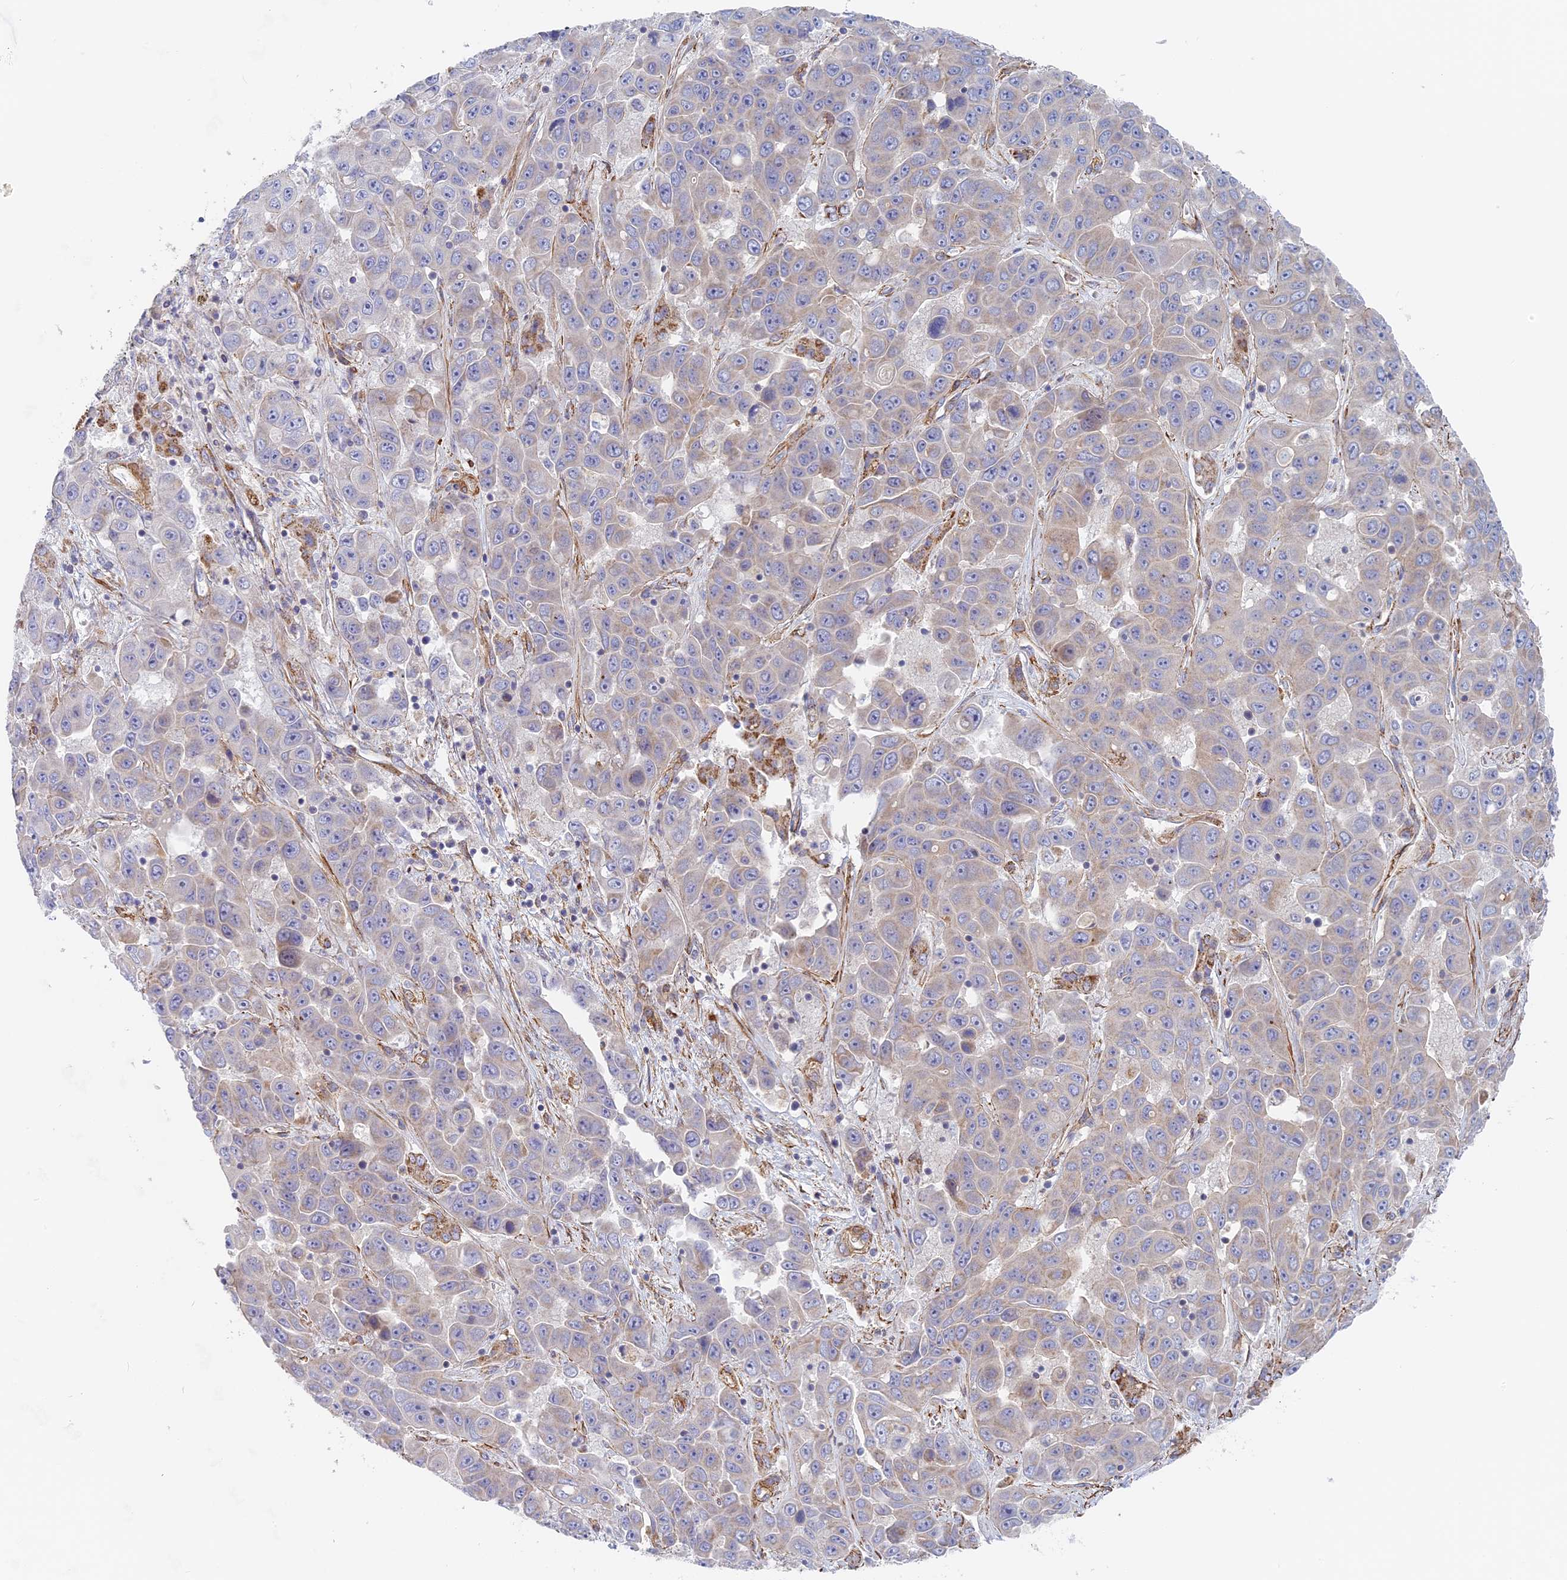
{"staining": {"intensity": "weak", "quantity": "<25%", "location": "cytoplasmic/membranous"}, "tissue": "liver cancer", "cell_type": "Tumor cells", "image_type": "cancer", "snomed": [{"axis": "morphology", "description": "Cholangiocarcinoma"}, {"axis": "topography", "description": "Liver"}], "caption": "Immunohistochemistry (IHC) image of cholangiocarcinoma (liver) stained for a protein (brown), which demonstrates no staining in tumor cells.", "gene": "DDA1", "patient": {"sex": "female", "age": 52}}